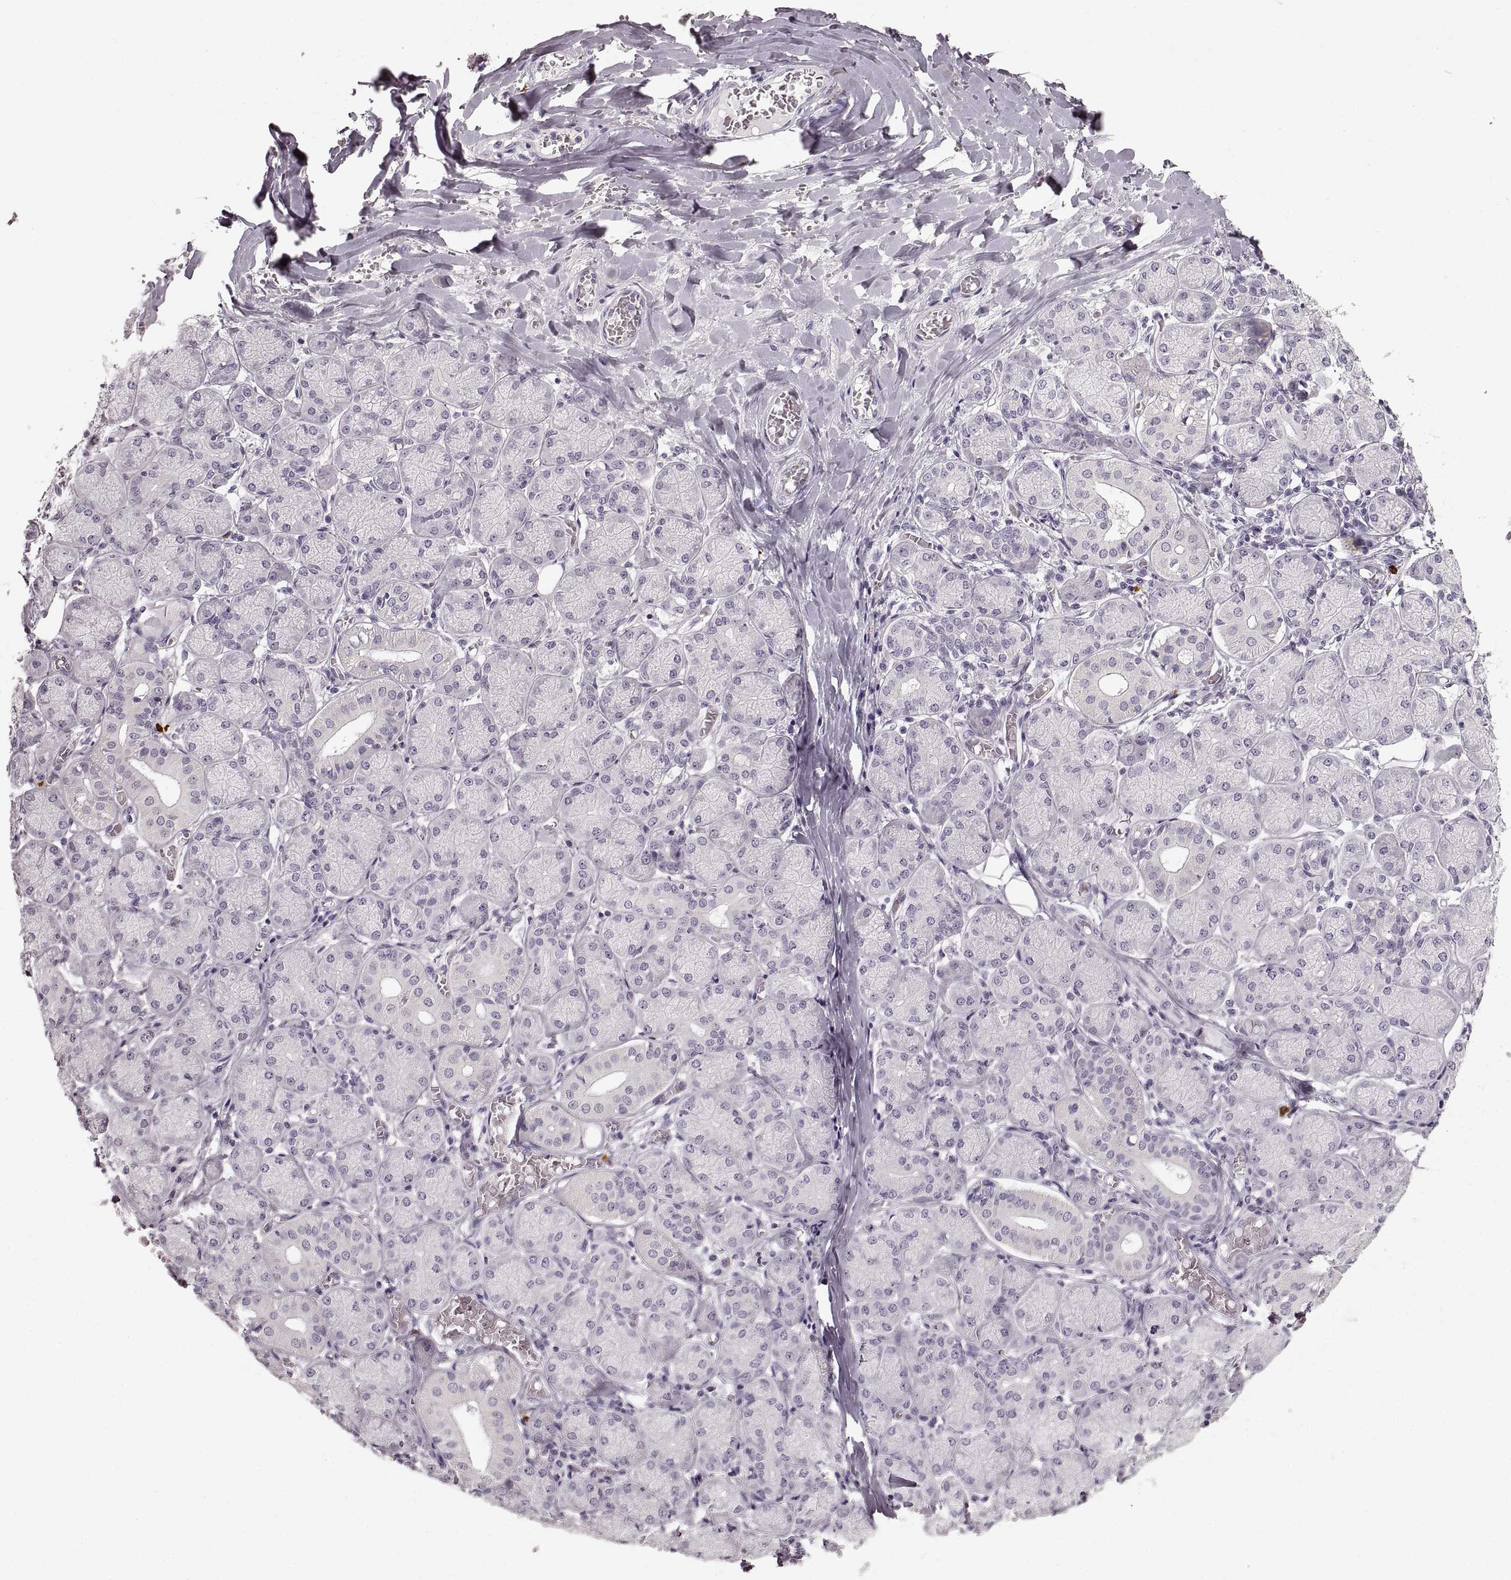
{"staining": {"intensity": "weak", "quantity": "<25%", "location": "cytoplasmic/membranous"}, "tissue": "salivary gland", "cell_type": "Glandular cells", "image_type": "normal", "snomed": [{"axis": "morphology", "description": "Normal tissue, NOS"}, {"axis": "topography", "description": "Salivary gland"}, {"axis": "topography", "description": "Peripheral nerve tissue"}], "caption": "An image of salivary gland stained for a protein shows no brown staining in glandular cells.", "gene": "CNTN1", "patient": {"sex": "female", "age": 24}}